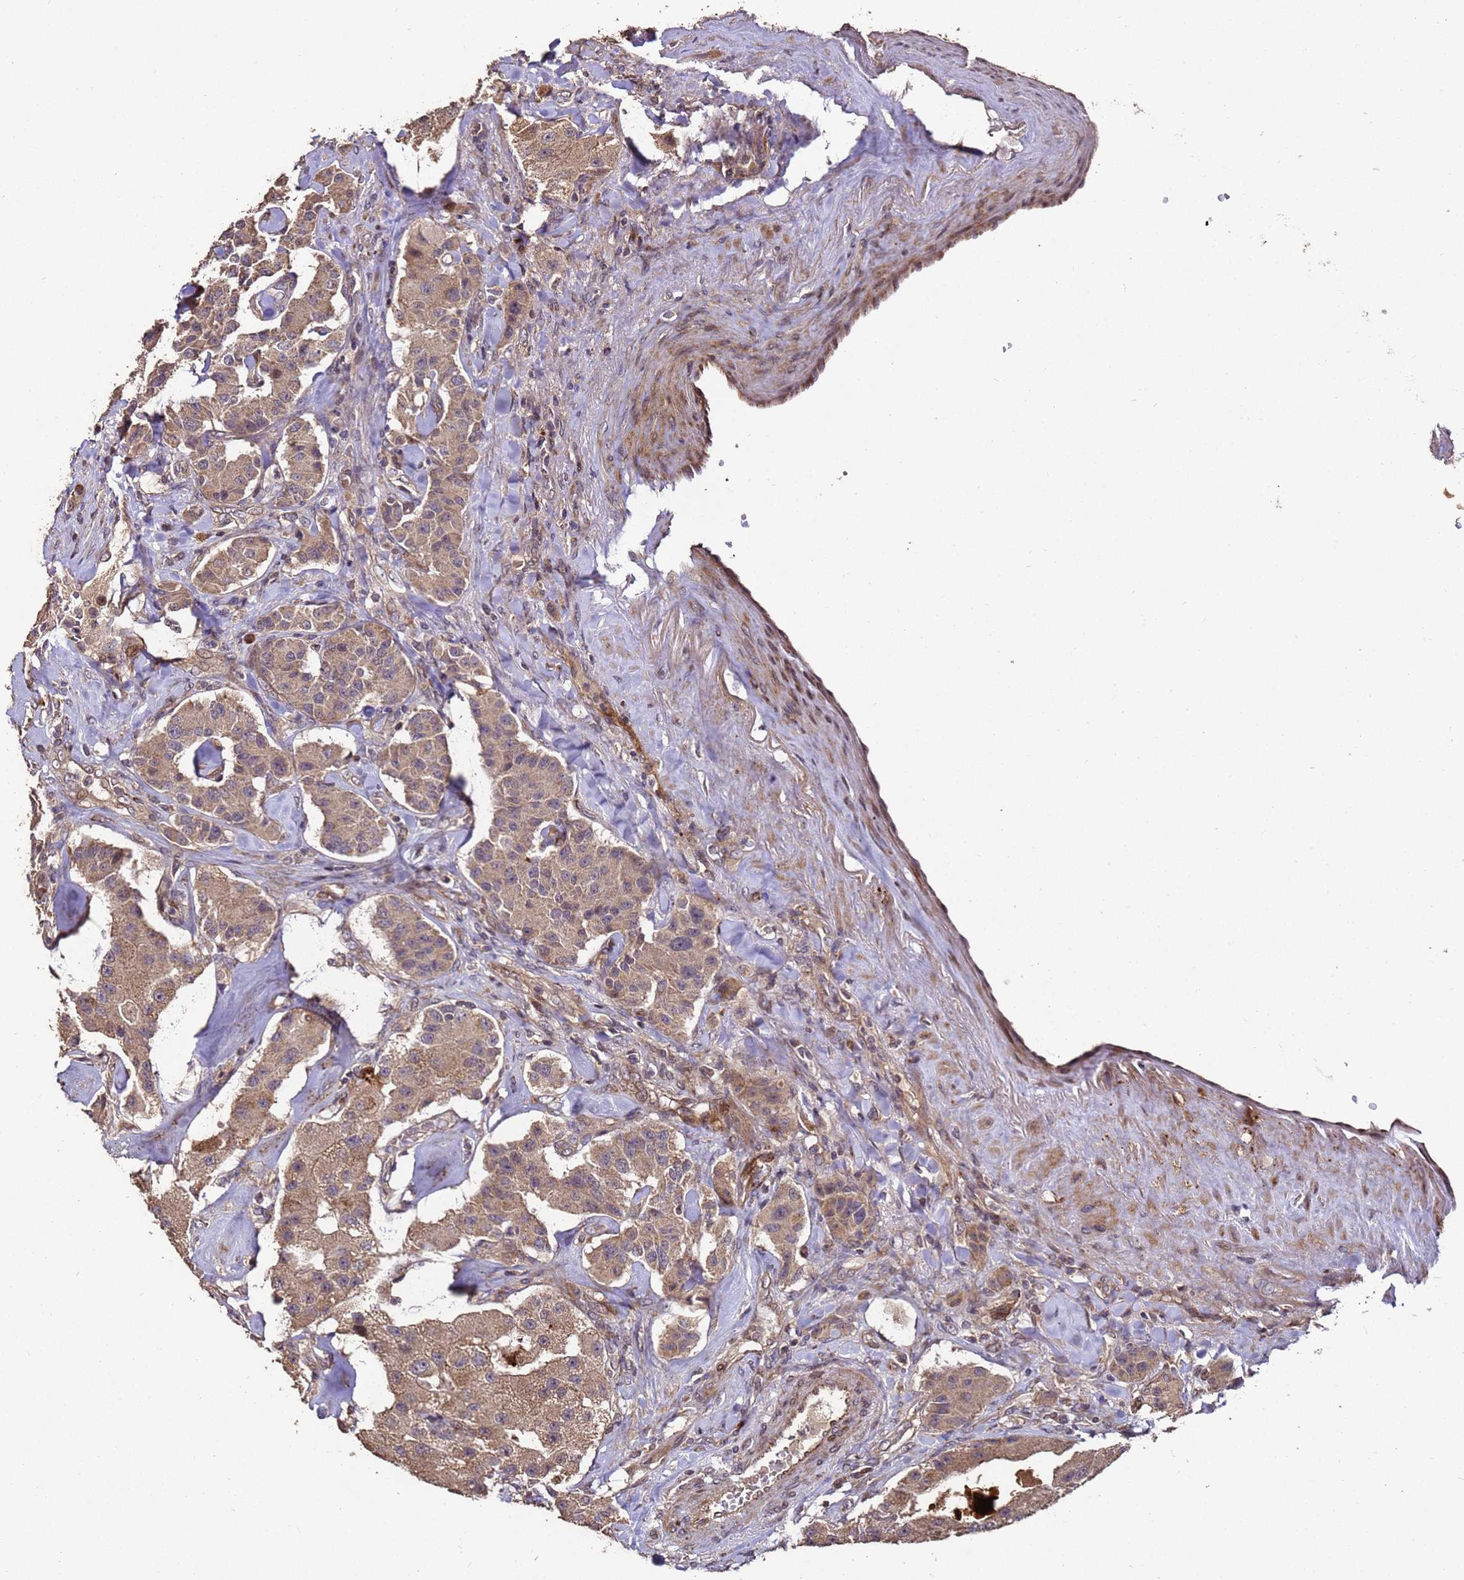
{"staining": {"intensity": "moderate", "quantity": ">75%", "location": "cytoplasmic/membranous"}, "tissue": "carcinoid", "cell_type": "Tumor cells", "image_type": "cancer", "snomed": [{"axis": "morphology", "description": "Carcinoid, malignant, NOS"}, {"axis": "topography", "description": "Pancreas"}], "caption": "Protein expression analysis of malignant carcinoid demonstrates moderate cytoplasmic/membranous staining in approximately >75% of tumor cells. The staining was performed using DAB to visualize the protein expression in brown, while the nuclei were stained in blue with hematoxylin (Magnification: 20x).", "gene": "PRODH", "patient": {"sex": "male", "age": 41}}